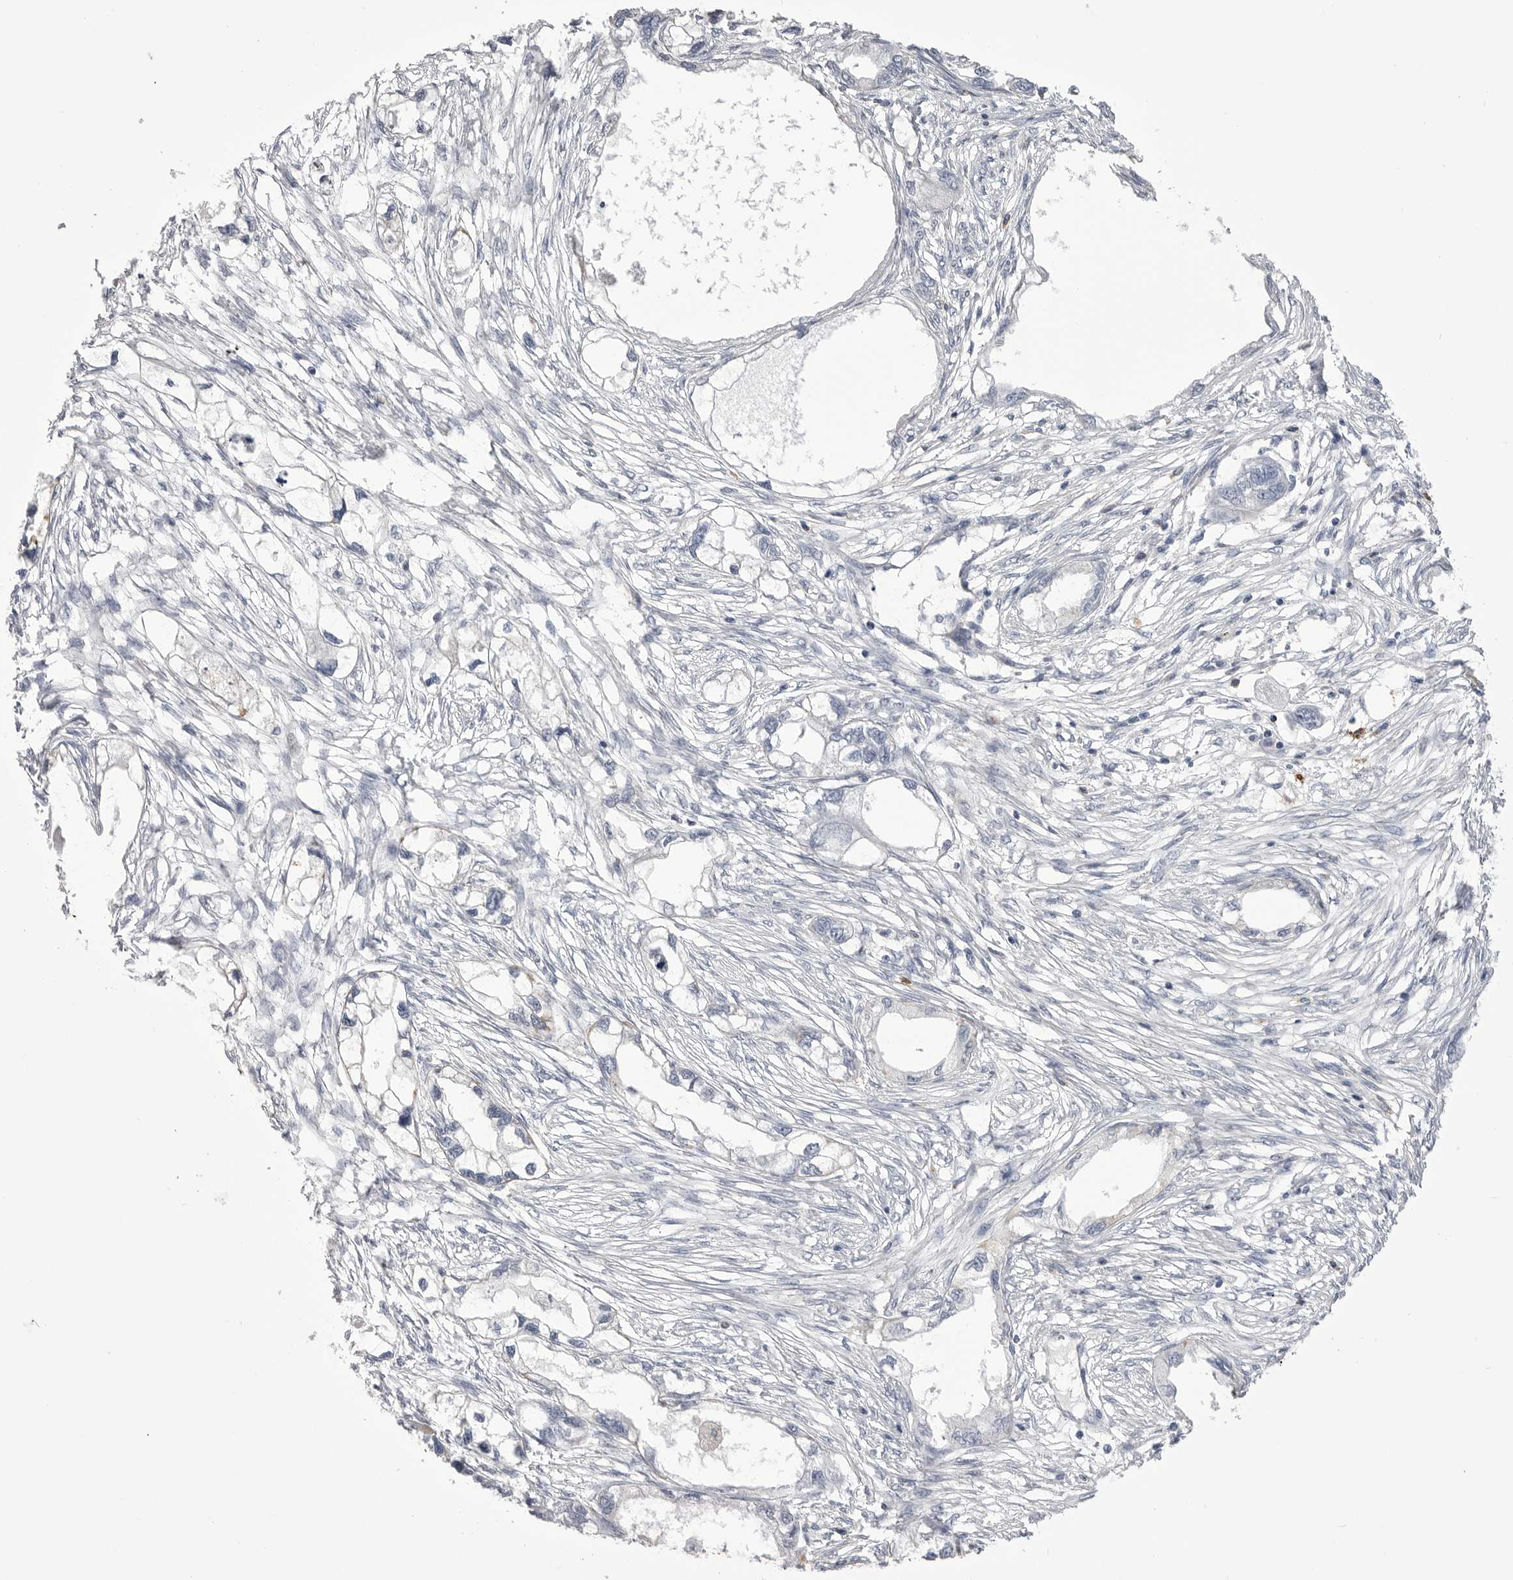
{"staining": {"intensity": "negative", "quantity": "none", "location": "none"}, "tissue": "endometrial cancer", "cell_type": "Tumor cells", "image_type": "cancer", "snomed": [{"axis": "morphology", "description": "Adenocarcinoma, NOS"}, {"axis": "morphology", "description": "Adenocarcinoma, metastatic, NOS"}, {"axis": "topography", "description": "Adipose tissue"}, {"axis": "topography", "description": "Endometrium"}], "caption": "Tumor cells are negative for brown protein staining in adenocarcinoma (endometrial).", "gene": "PSPN", "patient": {"sex": "female", "age": 67}}